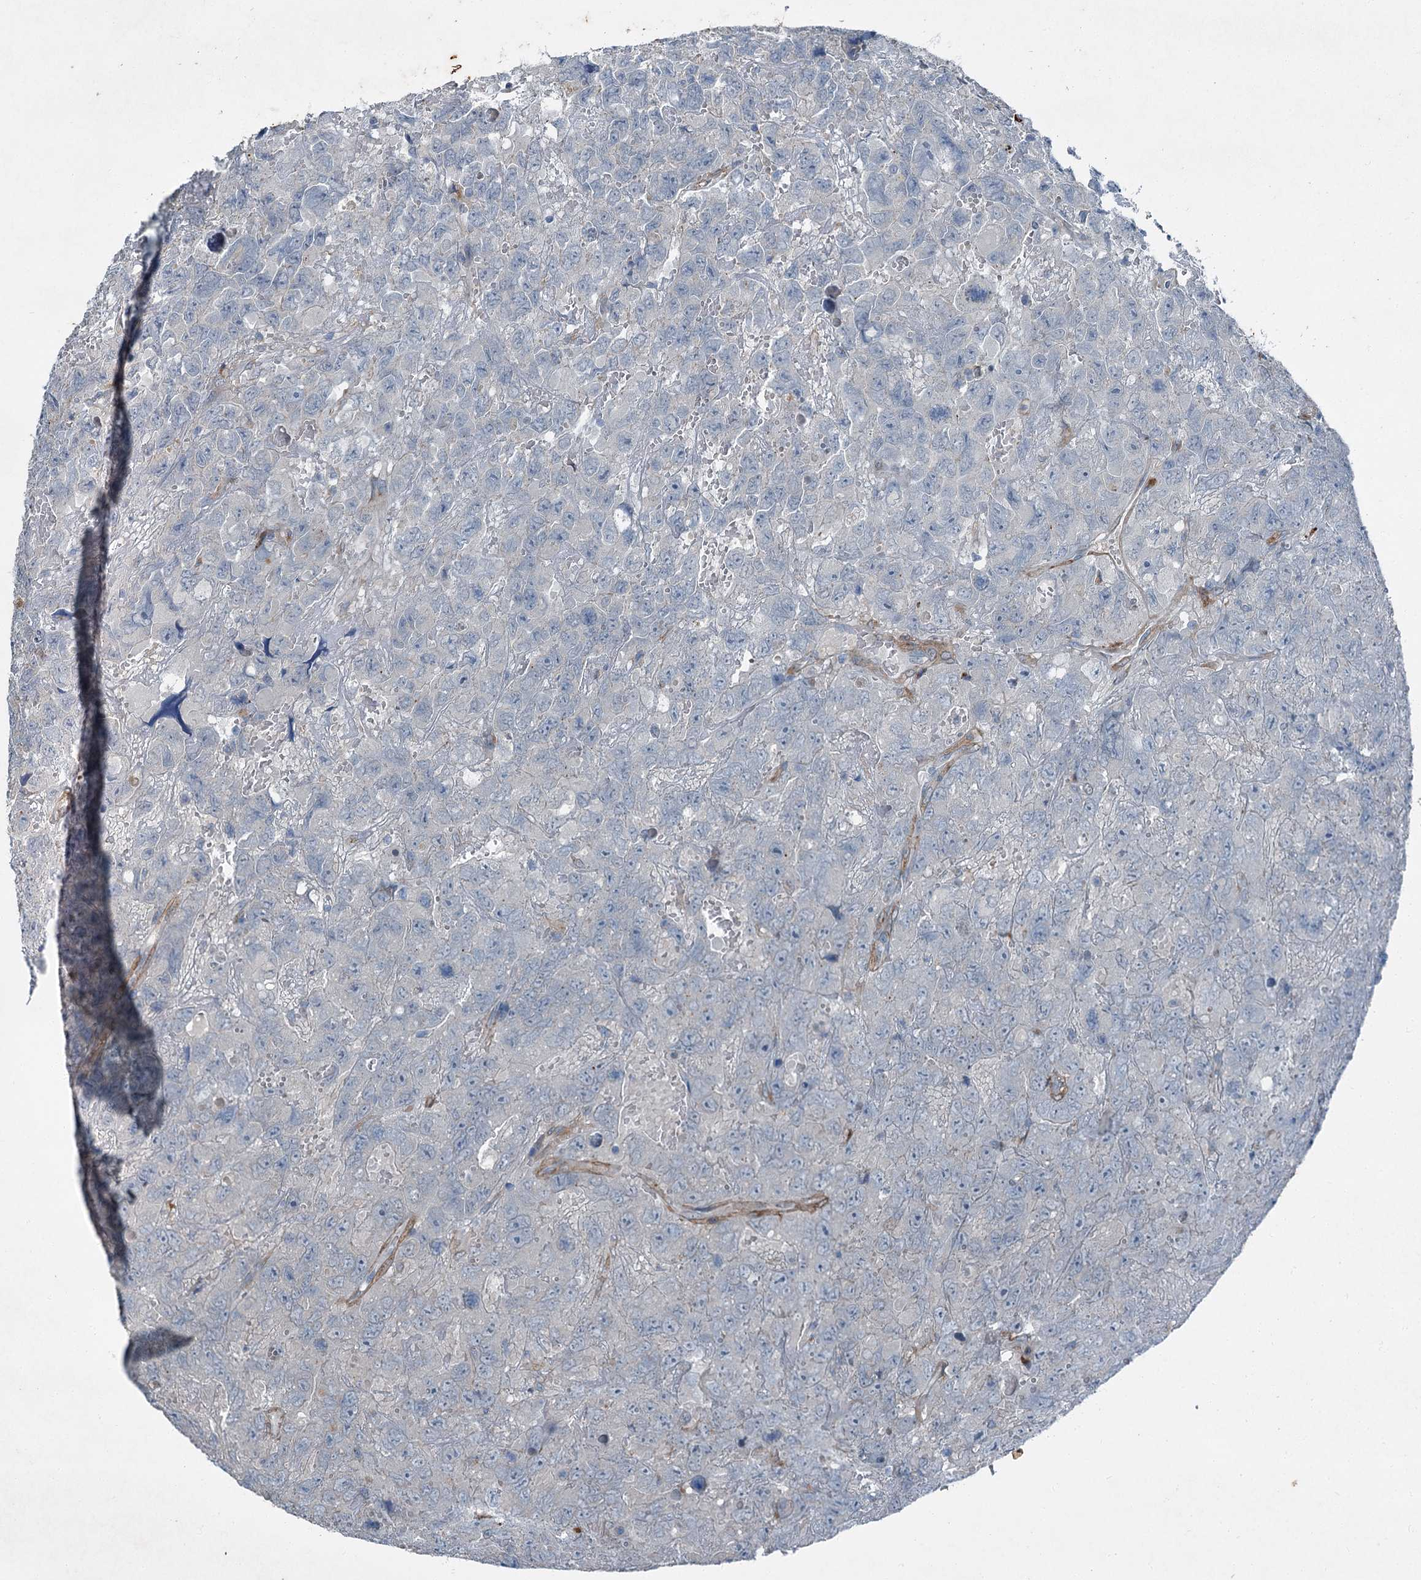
{"staining": {"intensity": "negative", "quantity": "none", "location": "none"}, "tissue": "testis cancer", "cell_type": "Tumor cells", "image_type": "cancer", "snomed": [{"axis": "morphology", "description": "Carcinoma, Embryonal, NOS"}, {"axis": "topography", "description": "Testis"}], "caption": "Immunohistochemical staining of human testis cancer shows no significant positivity in tumor cells. (DAB (3,3'-diaminobenzidine) immunohistochemistry, high magnification).", "gene": "AXL", "patient": {"sex": "male", "age": 45}}